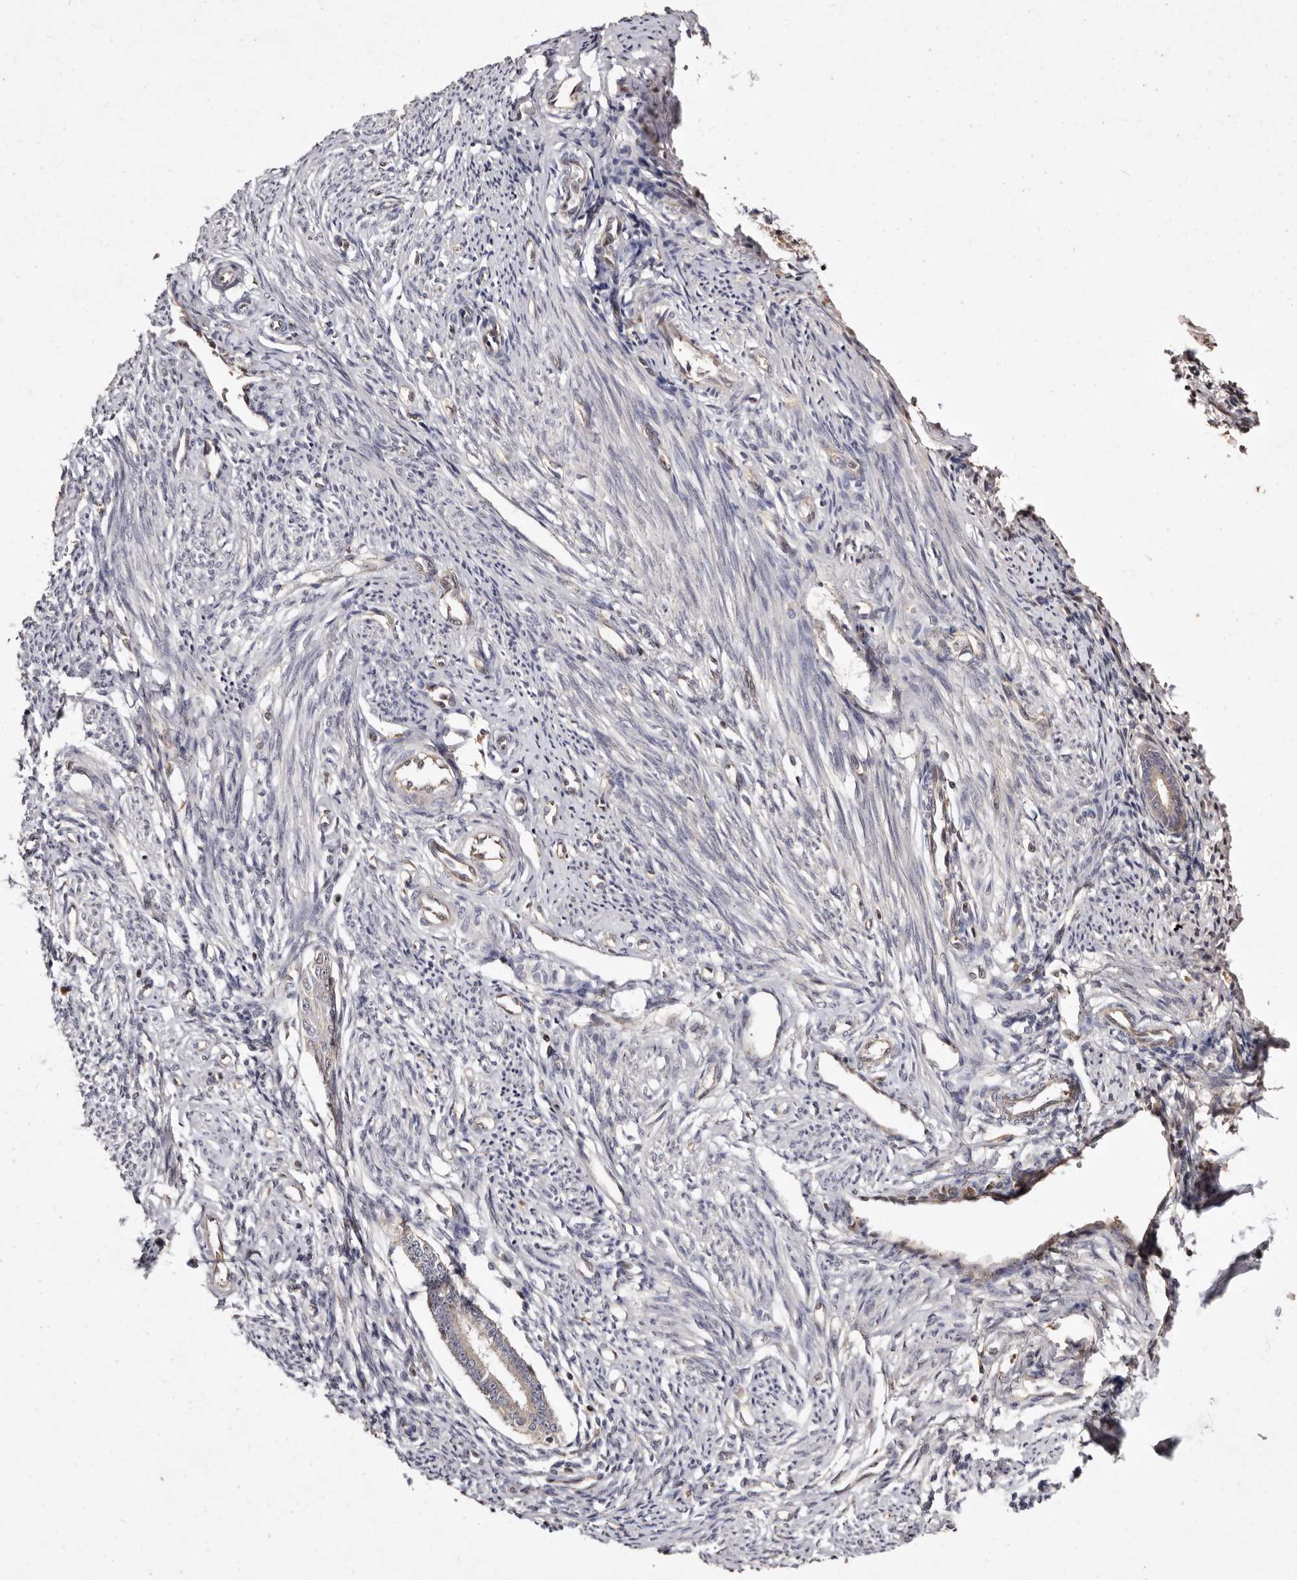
{"staining": {"intensity": "negative", "quantity": "none", "location": "none"}, "tissue": "endometrium", "cell_type": "Cells in endometrial stroma", "image_type": "normal", "snomed": [{"axis": "morphology", "description": "Normal tissue, NOS"}, {"axis": "topography", "description": "Endometrium"}], "caption": "Endometrium was stained to show a protein in brown. There is no significant positivity in cells in endometrial stroma. (Immunohistochemistry (ihc), brightfield microscopy, high magnification).", "gene": "GIMAP4", "patient": {"sex": "female", "age": 56}}